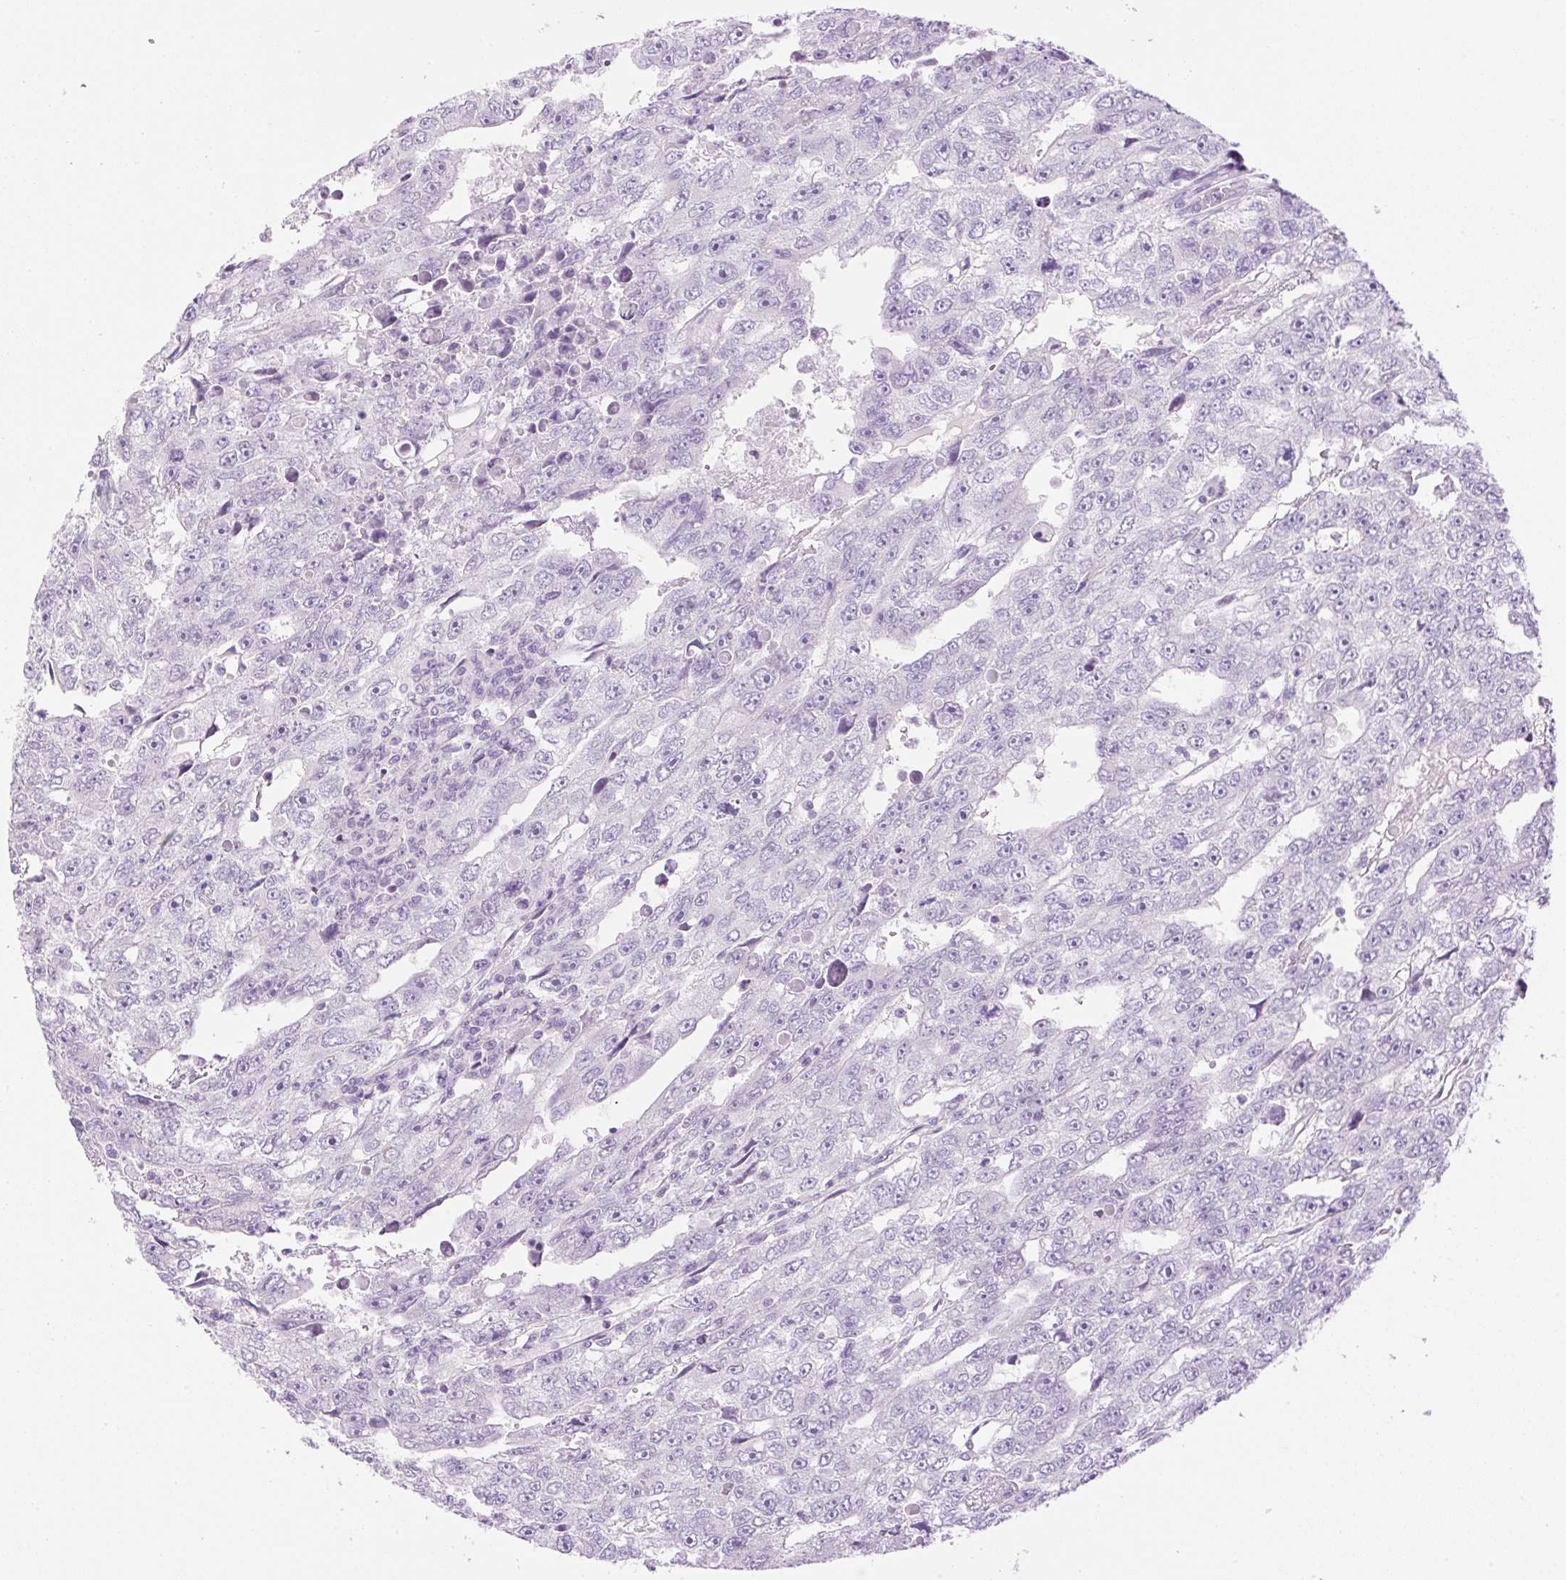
{"staining": {"intensity": "negative", "quantity": "none", "location": "none"}, "tissue": "testis cancer", "cell_type": "Tumor cells", "image_type": "cancer", "snomed": [{"axis": "morphology", "description": "Carcinoma, Embryonal, NOS"}, {"axis": "topography", "description": "Testis"}], "caption": "Tumor cells are negative for brown protein staining in embryonal carcinoma (testis).", "gene": "SP140L", "patient": {"sex": "male", "age": 20}}